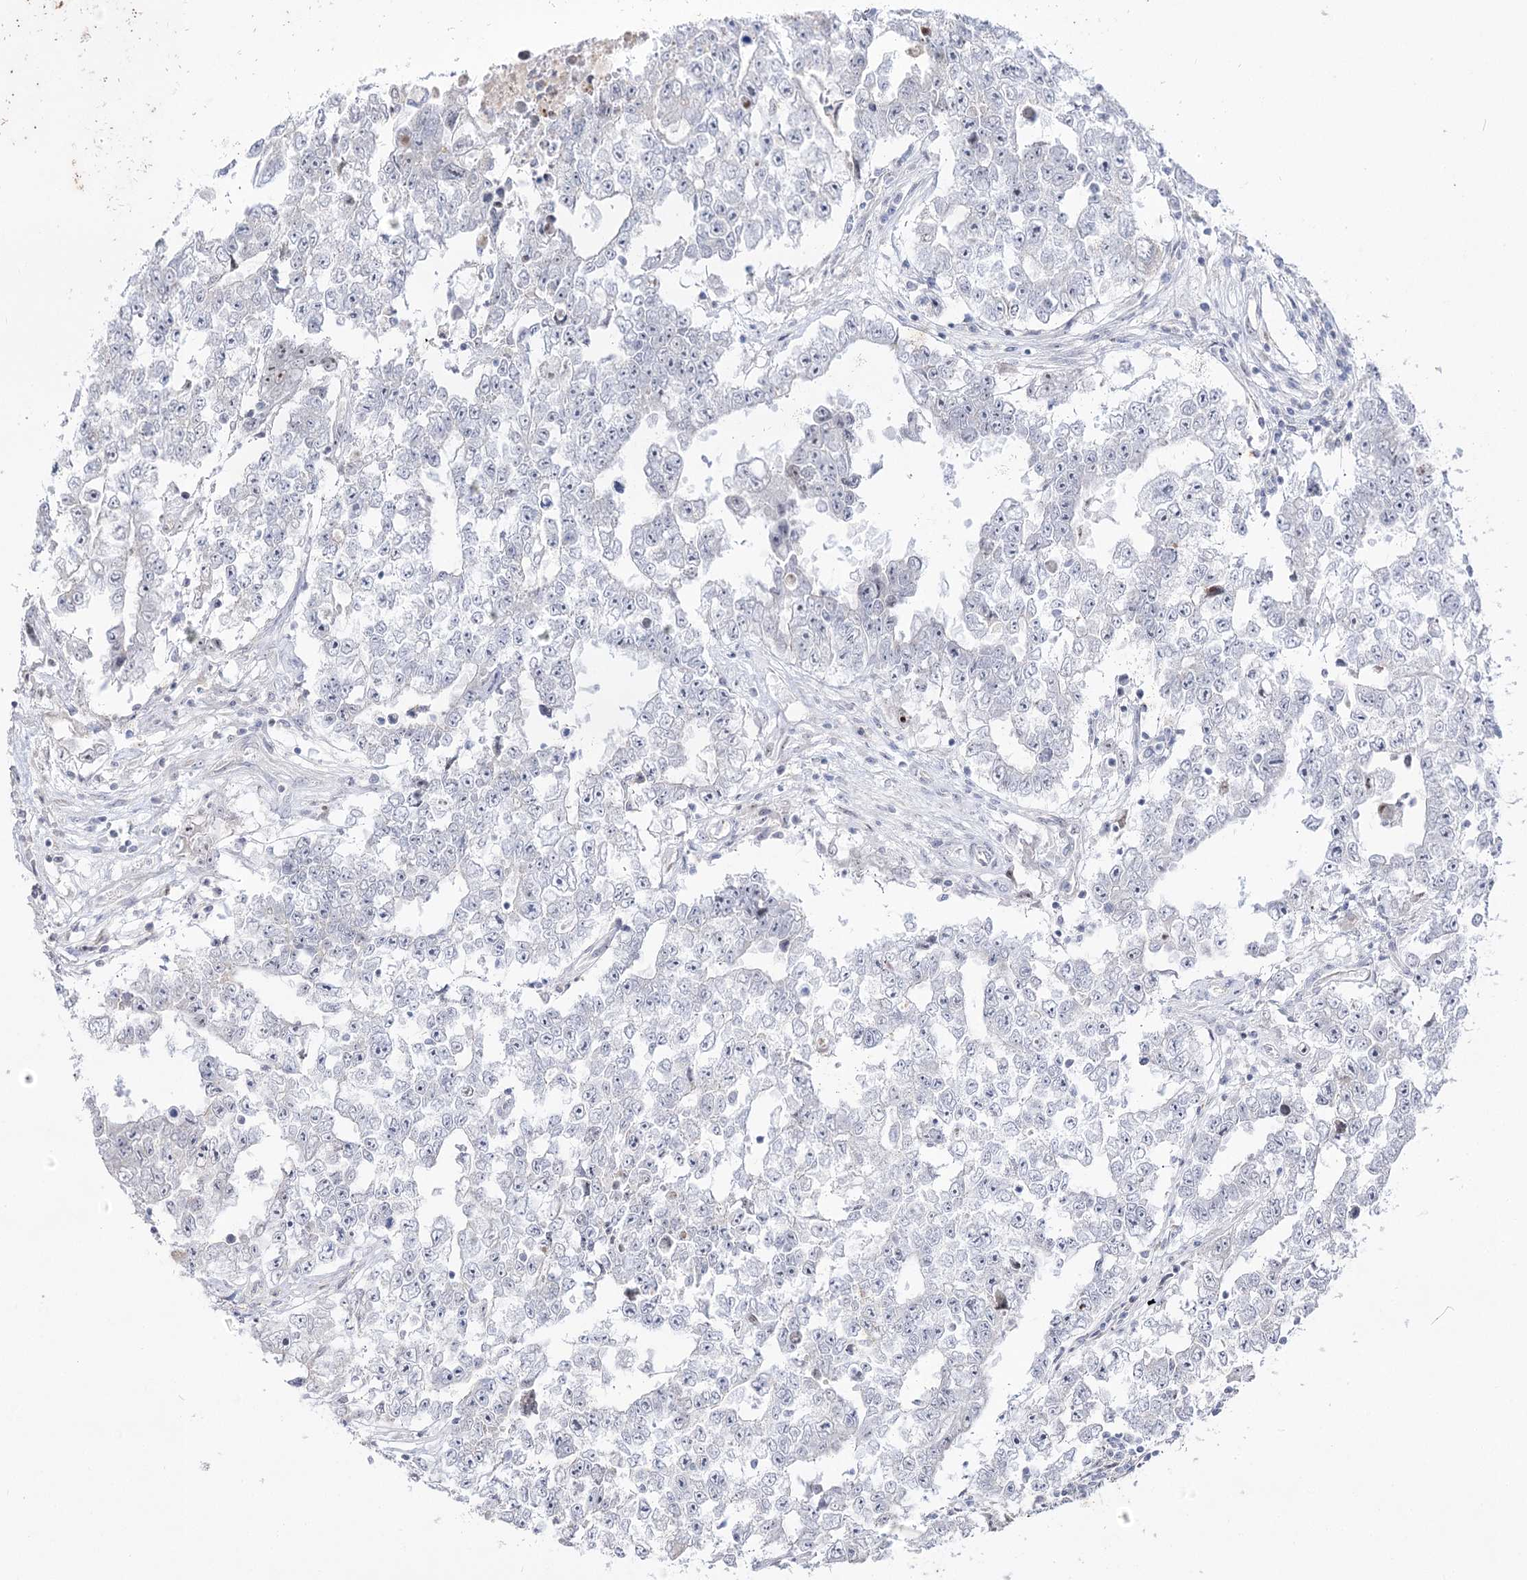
{"staining": {"intensity": "negative", "quantity": "none", "location": "none"}, "tissue": "testis cancer", "cell_type": "Tumor cells", "image_type": "cancer", "snomed": [{"axis": "morphology", "description": "Carcinoma, Embryonal, NOS"}, {"axis": "topography", "description": "Testis"}], "caption": "Immunohistochemistry (IHC) micrograph of neoplastic tissue: embryonal carcinoma (testis) stained with DAB exhibits no significant protein staining in tumor cells.", "gene": "DDX50", "patient": {"sex": "male", "age": 25}}